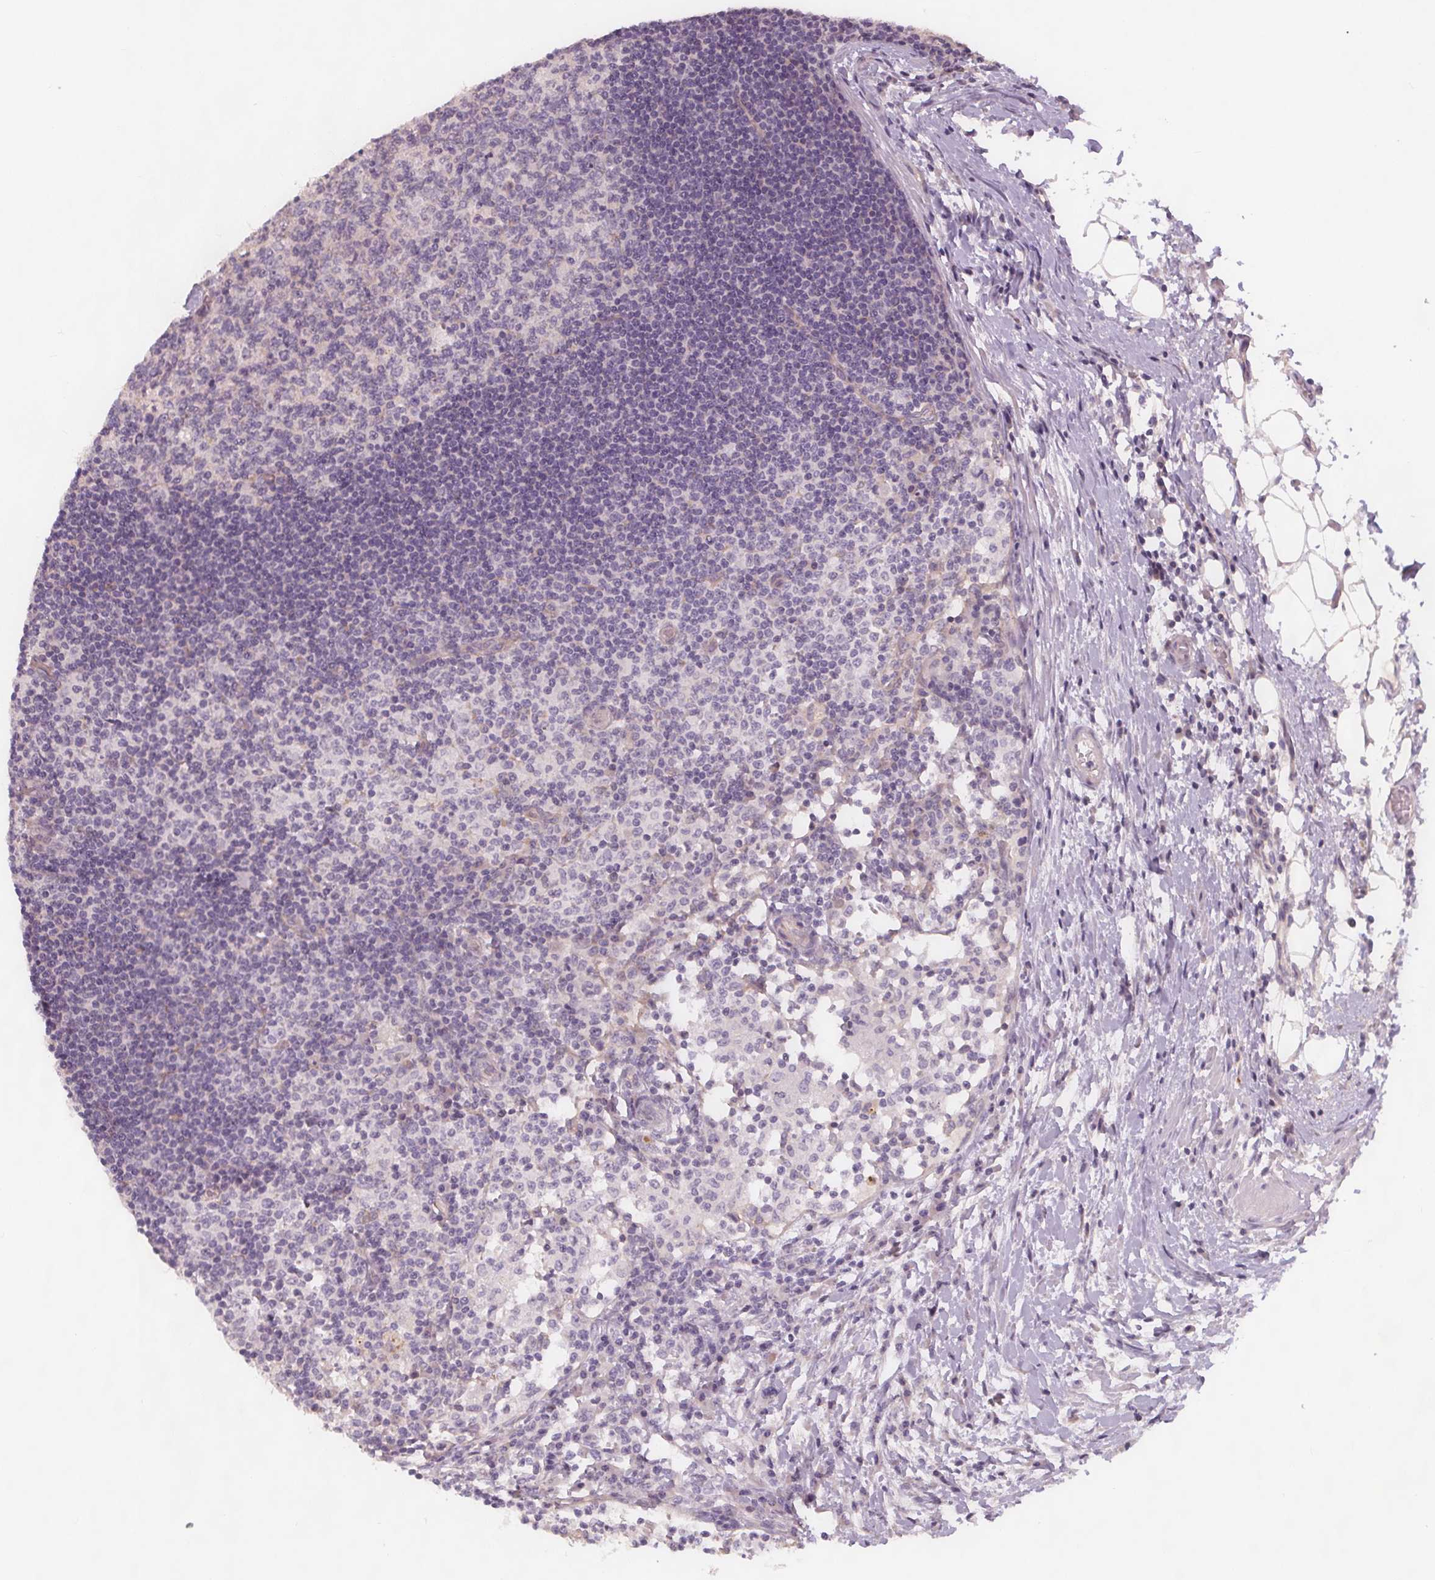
{"staining": {"intensity": "negative", "quantity": "none", "location": "none"}, "tissue": "lymph node", "cell_type": "Germinal center cells", "image_type": "normal", "snomed": [{"axis": "morphology", "description": "Normal tissue, NOS"}, {"axis": "topography", "description": "Lymph node"}], "caption": "Immunohistochemistry histopathology image of normal human lymph node stained for a protein (brown), which displays no positivity in germinal center cells. Brightfield microscopy of IHC stained with DAB (3,3'-diaminobenzidine) (brown) and hematoxylin (blue), captured at high magnification.", "gene": "VNN1", "patient": {"sex": "female", "age": 72}}